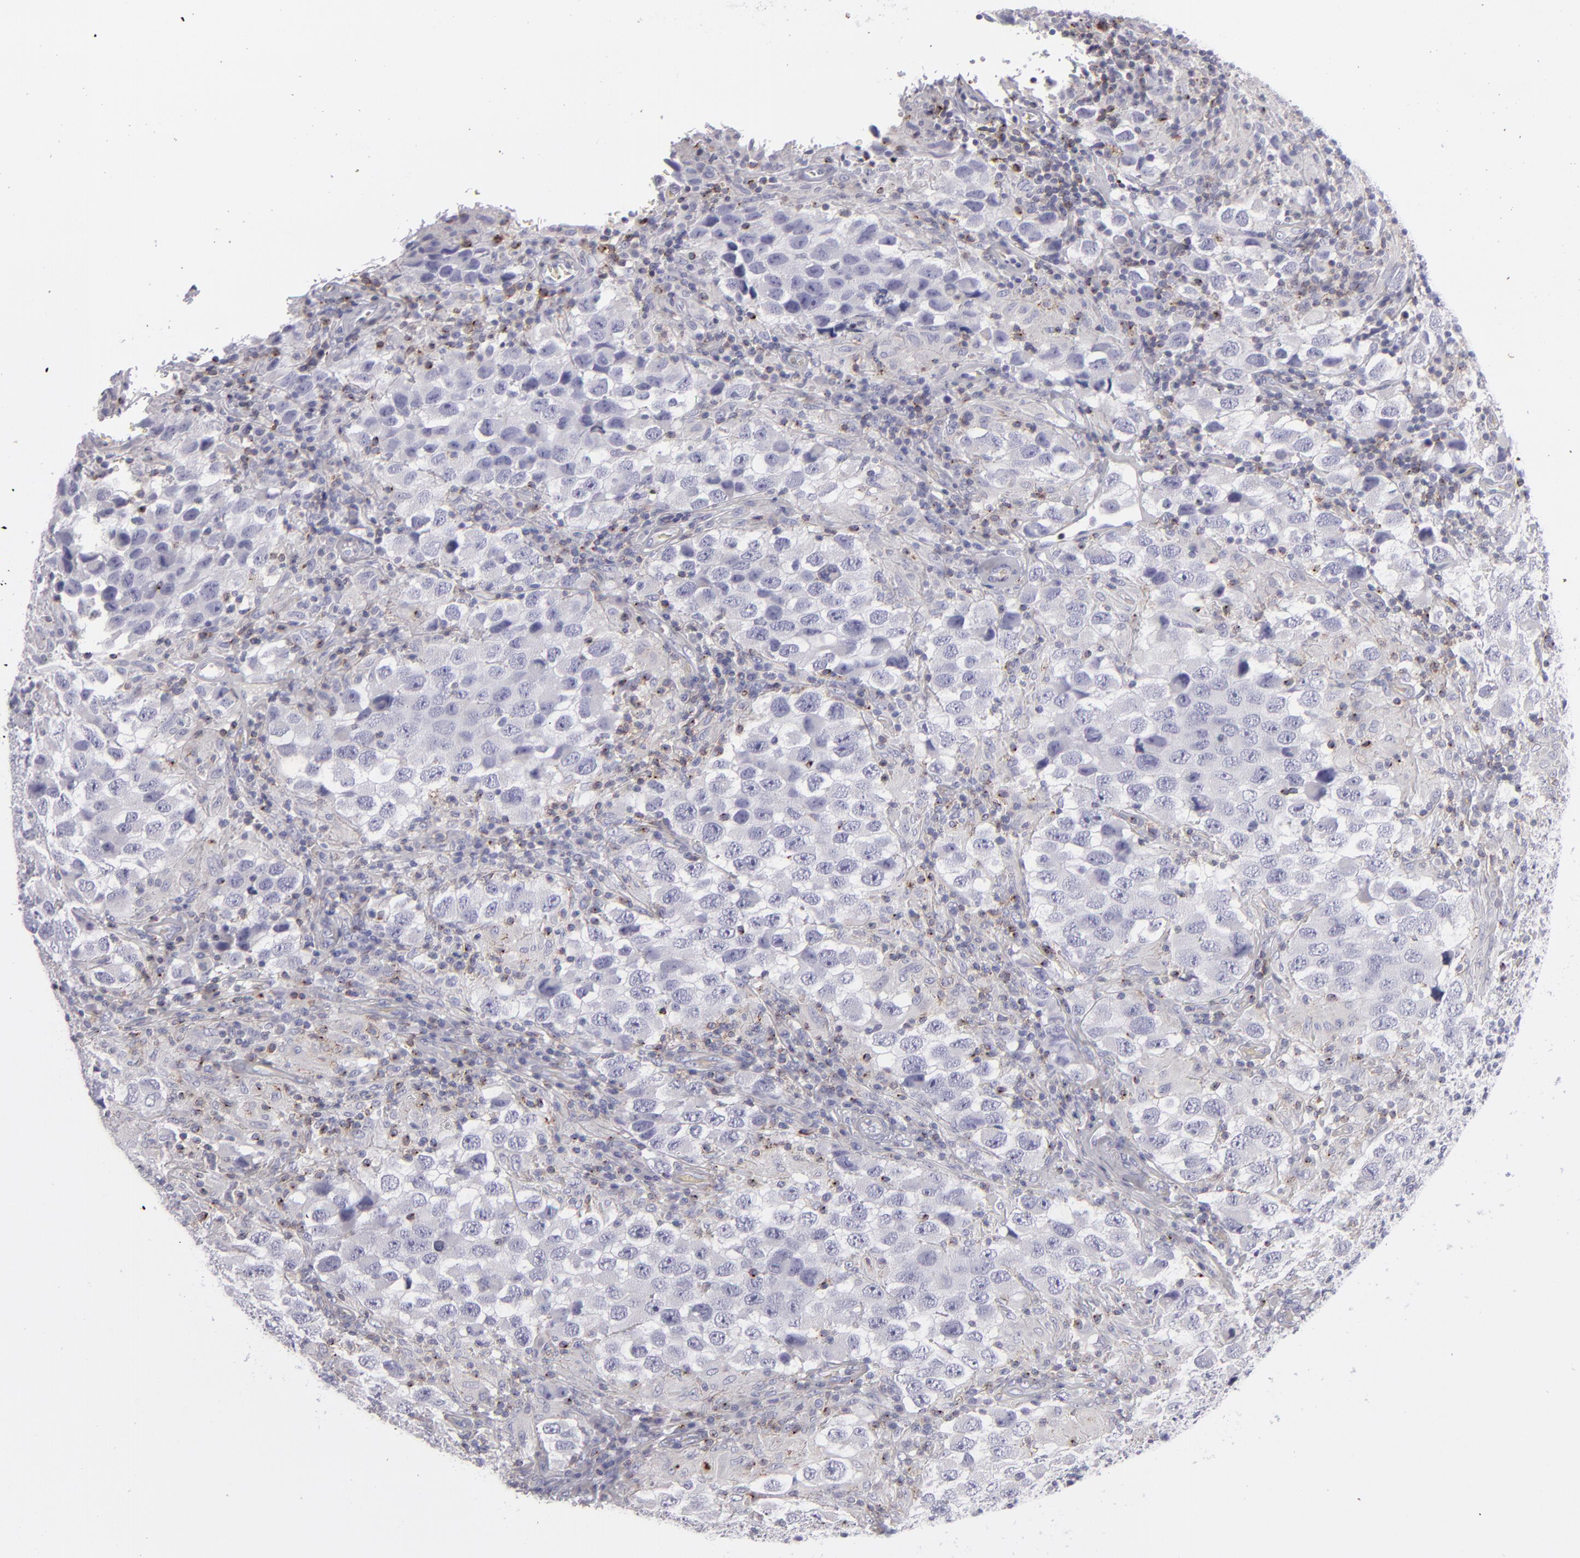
{"staining": {"intensity": "negative", "quantity": "none", "location": "none"}, "tissue": "testis cancer", "cell_type": "Tumor cells", "image_type": "cancer", "snomed": [{"axis": "morphology", "description": "Carcinoma, Embryonal, NOS"}, {"axis": "topography", "description": "Testis"}], "caption": "There is no significant positivity in tumor cells of testis cancer. (DAB (3,3'-diaminobenzidine) IHC visualized using brightfield microscopy, high magnification).", "gene": "CD2", "patient": {"sex": "male", "age": 21}}